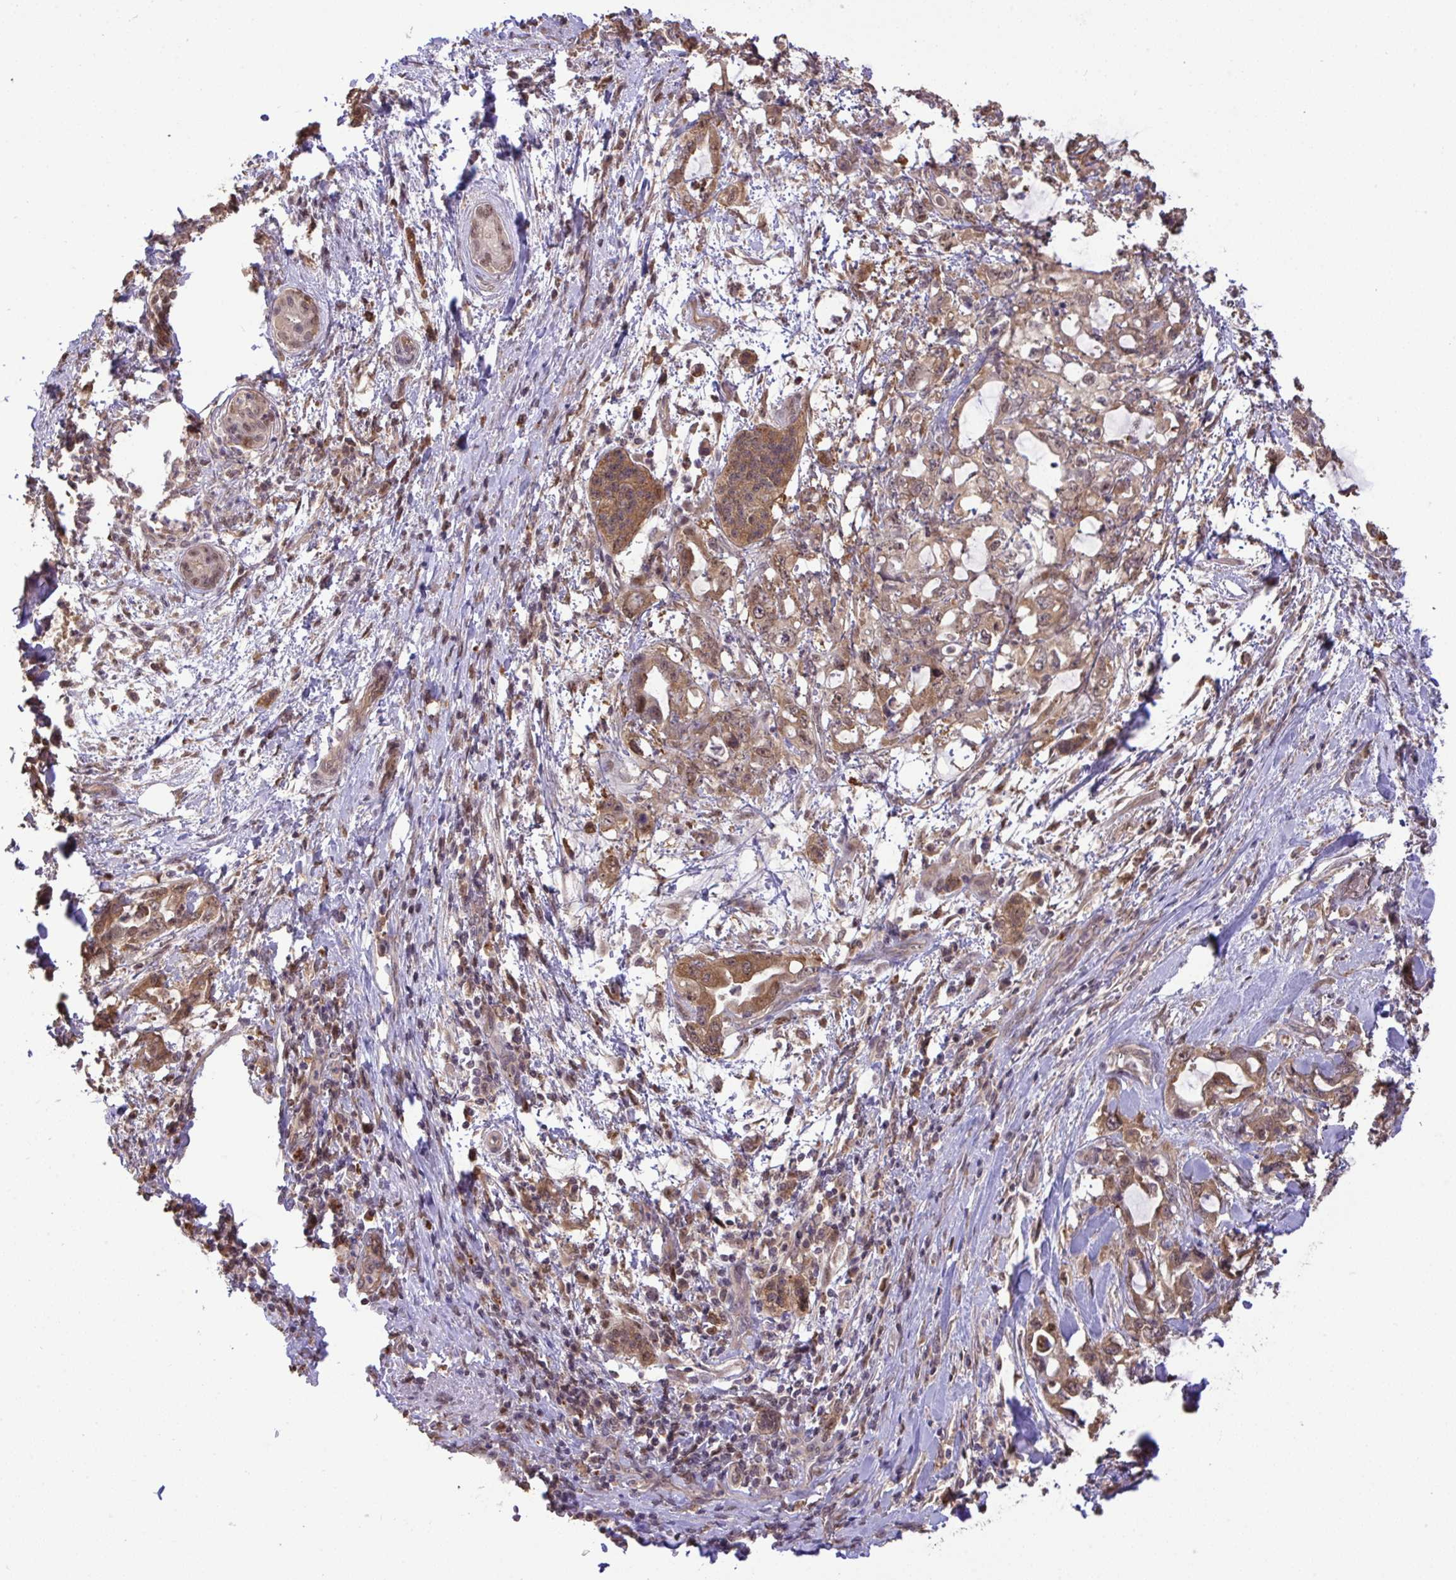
{"staining": {"intensity": "moderate", "quantity": ">75%", "location": "cytoplasmic/membranous,nuclear"}, "tissue": "pancreatic cancer", "cell_type": "Tumor cells", "image_type": "cancer", "snomed": [{"axis": "morphology", "description": "Adenocarcinoma, NOS"}, {"axis": "topography", "description": "Pancreas"}], "caption": "Immunohistochemical staining of pancreatic adenocarcinoma exhibits medium levels of moderate cytoplasmic/membranous and nuclear protein positivity in about >75% of tumor cells.", "gene": "C12orf57", "patient": {"sex": "female", "age": 61}}